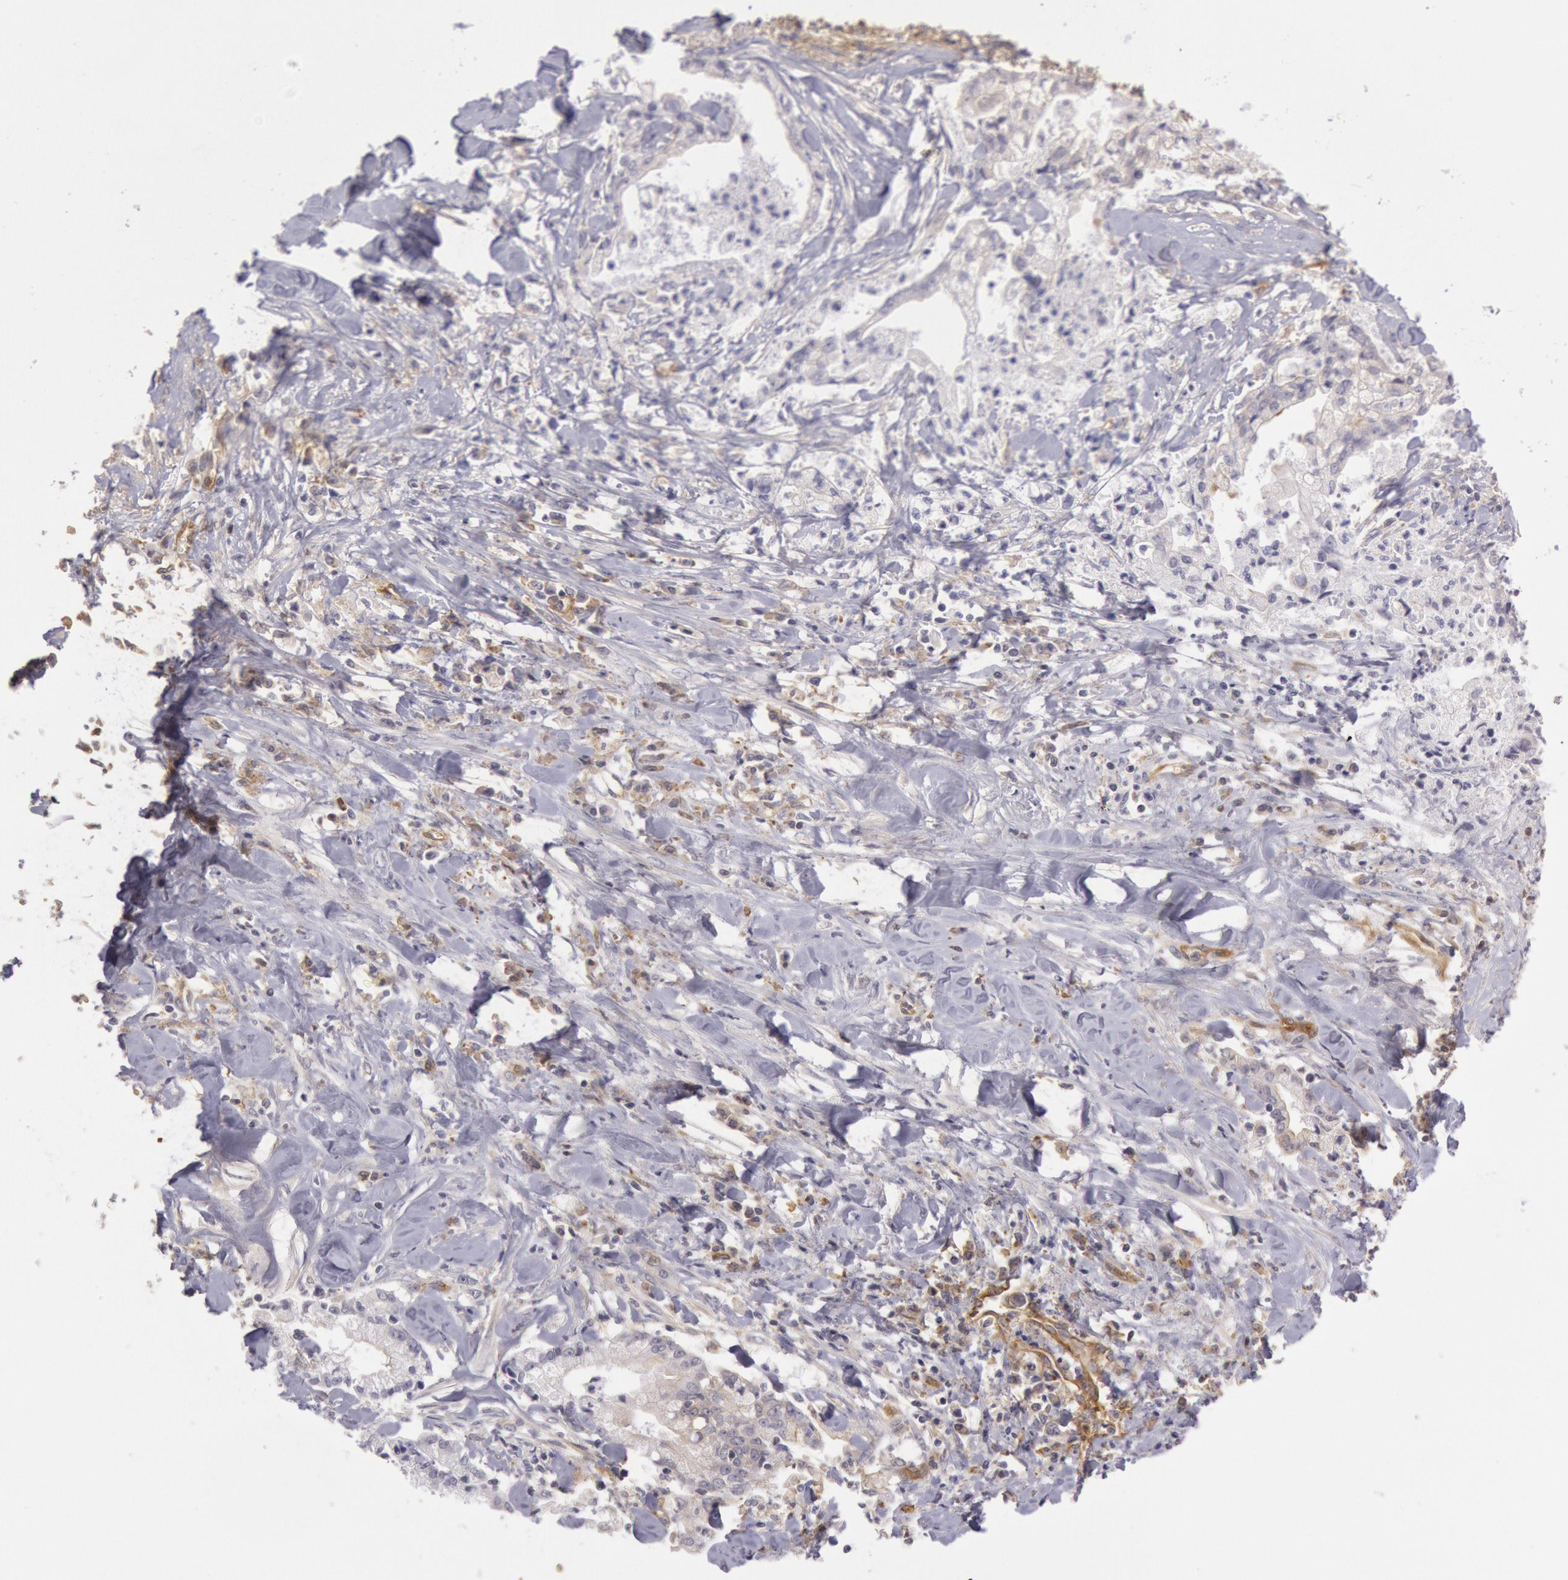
{"staining": {"intensity": "negative", "quantity": "none", "location": "none"}, "tissue": "liver cancer", "cell_type": "Tumor cells", "image_type": "cancer", "snomed": [{"axis": "morphology", "description": "Cholangiocarcinoma"}, {"axis": "topography", "description": "Liver"}], "caption": "An image of liver cholangiocarcinoma stained for a protein displays no brown staining in tumor cells.", "gene": "MYO5A", "patient": {"sex": "male", "age": 57}}